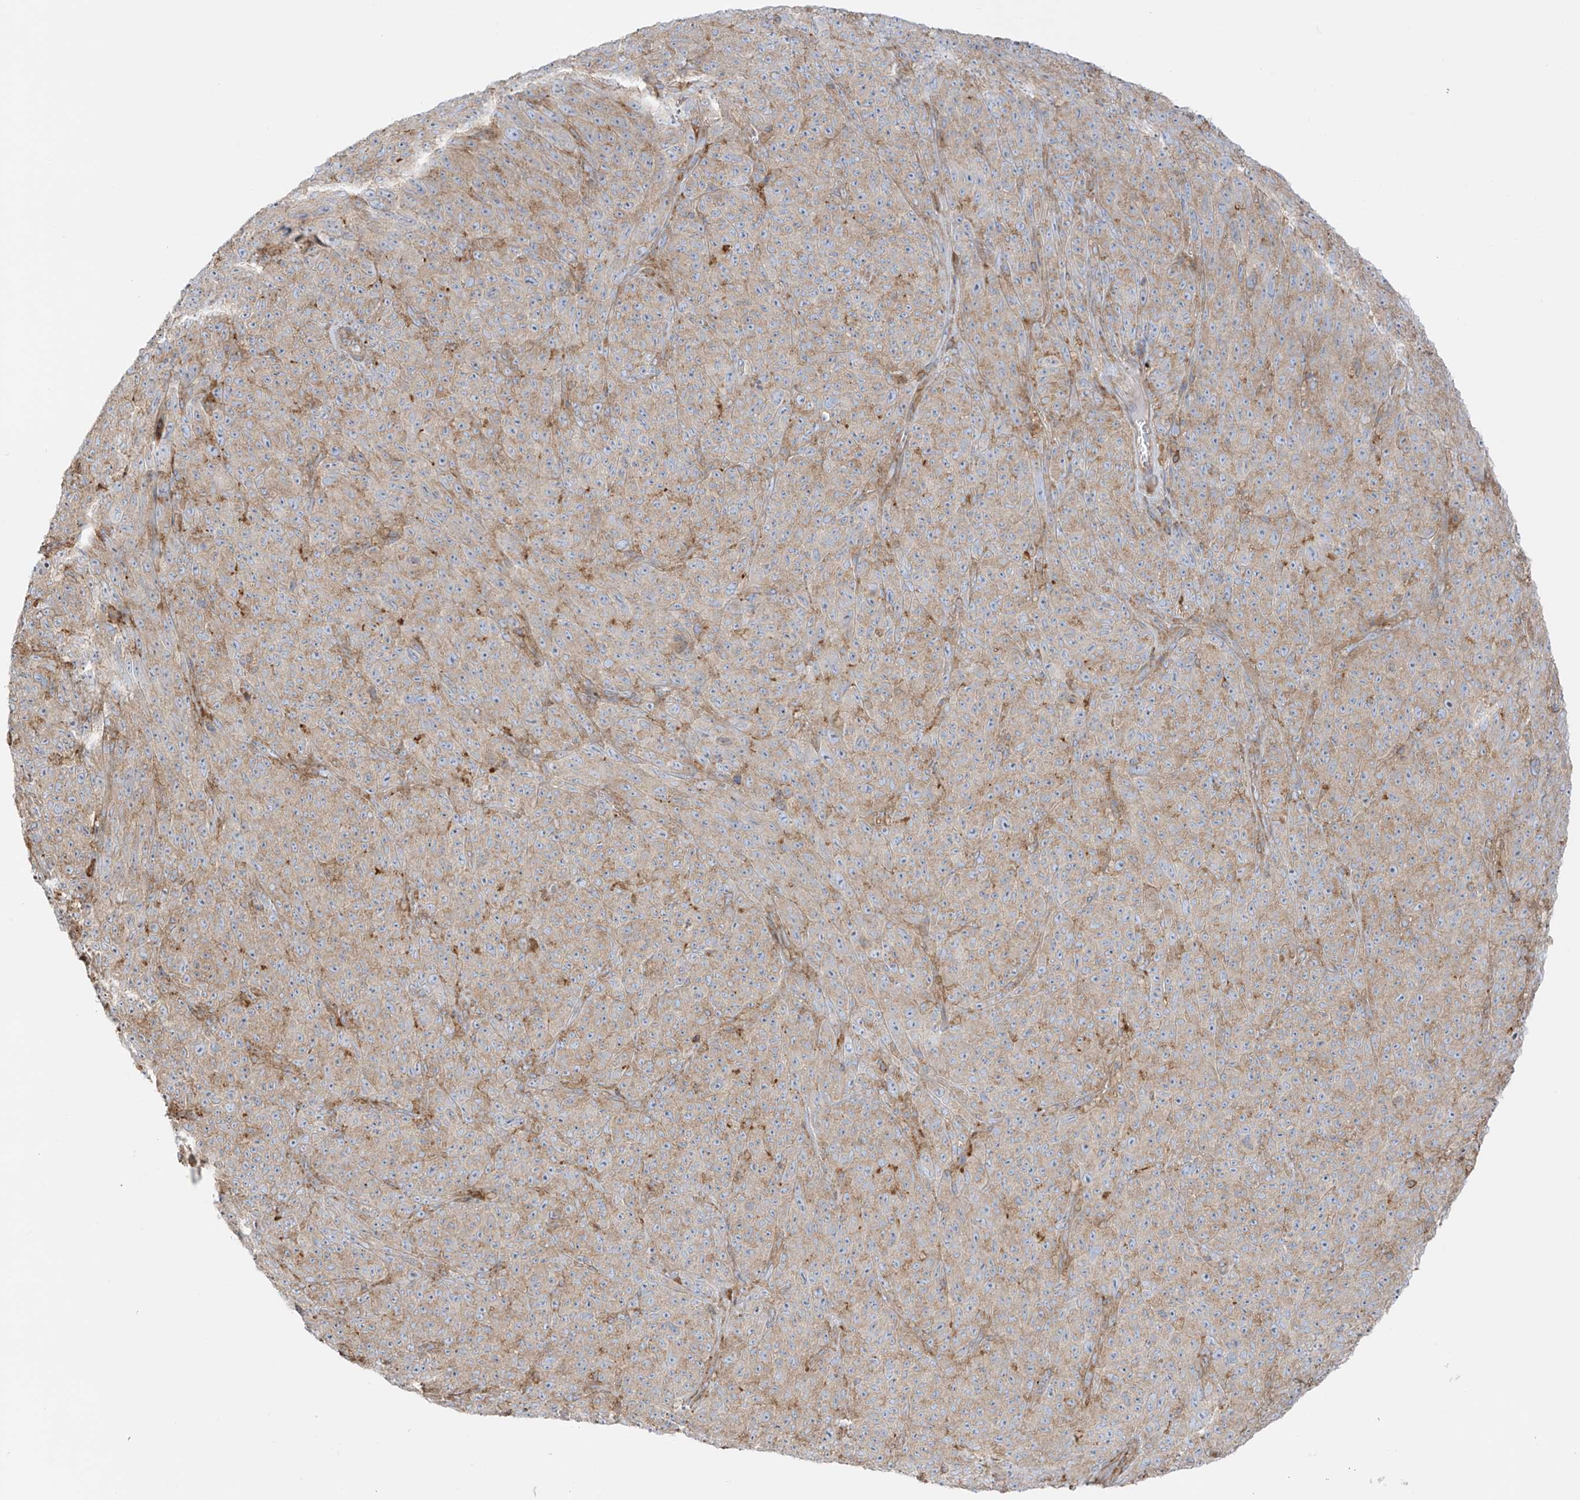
{"staining": {"intensity": "moderate", "quantity": ">75%", "location": "cytoplasmic/membranous"}, "tissue": "melanoma", "cell_type": "Tumor cells", "image_type": "cancer", "snomed": [{"axis": "morphology", "description": "Malignant melanoma, NOS"}, {"axis": "topography", "description": "Skin"}], "caption": "About >75% of tumor cells in human malignant melanoma reveal moderate cytoplasmic/membranous protein positivity as visualized by brown immunohistochemical staining.", "gene": "XKR3", "patient": {"sex": "female", "age": 82}}